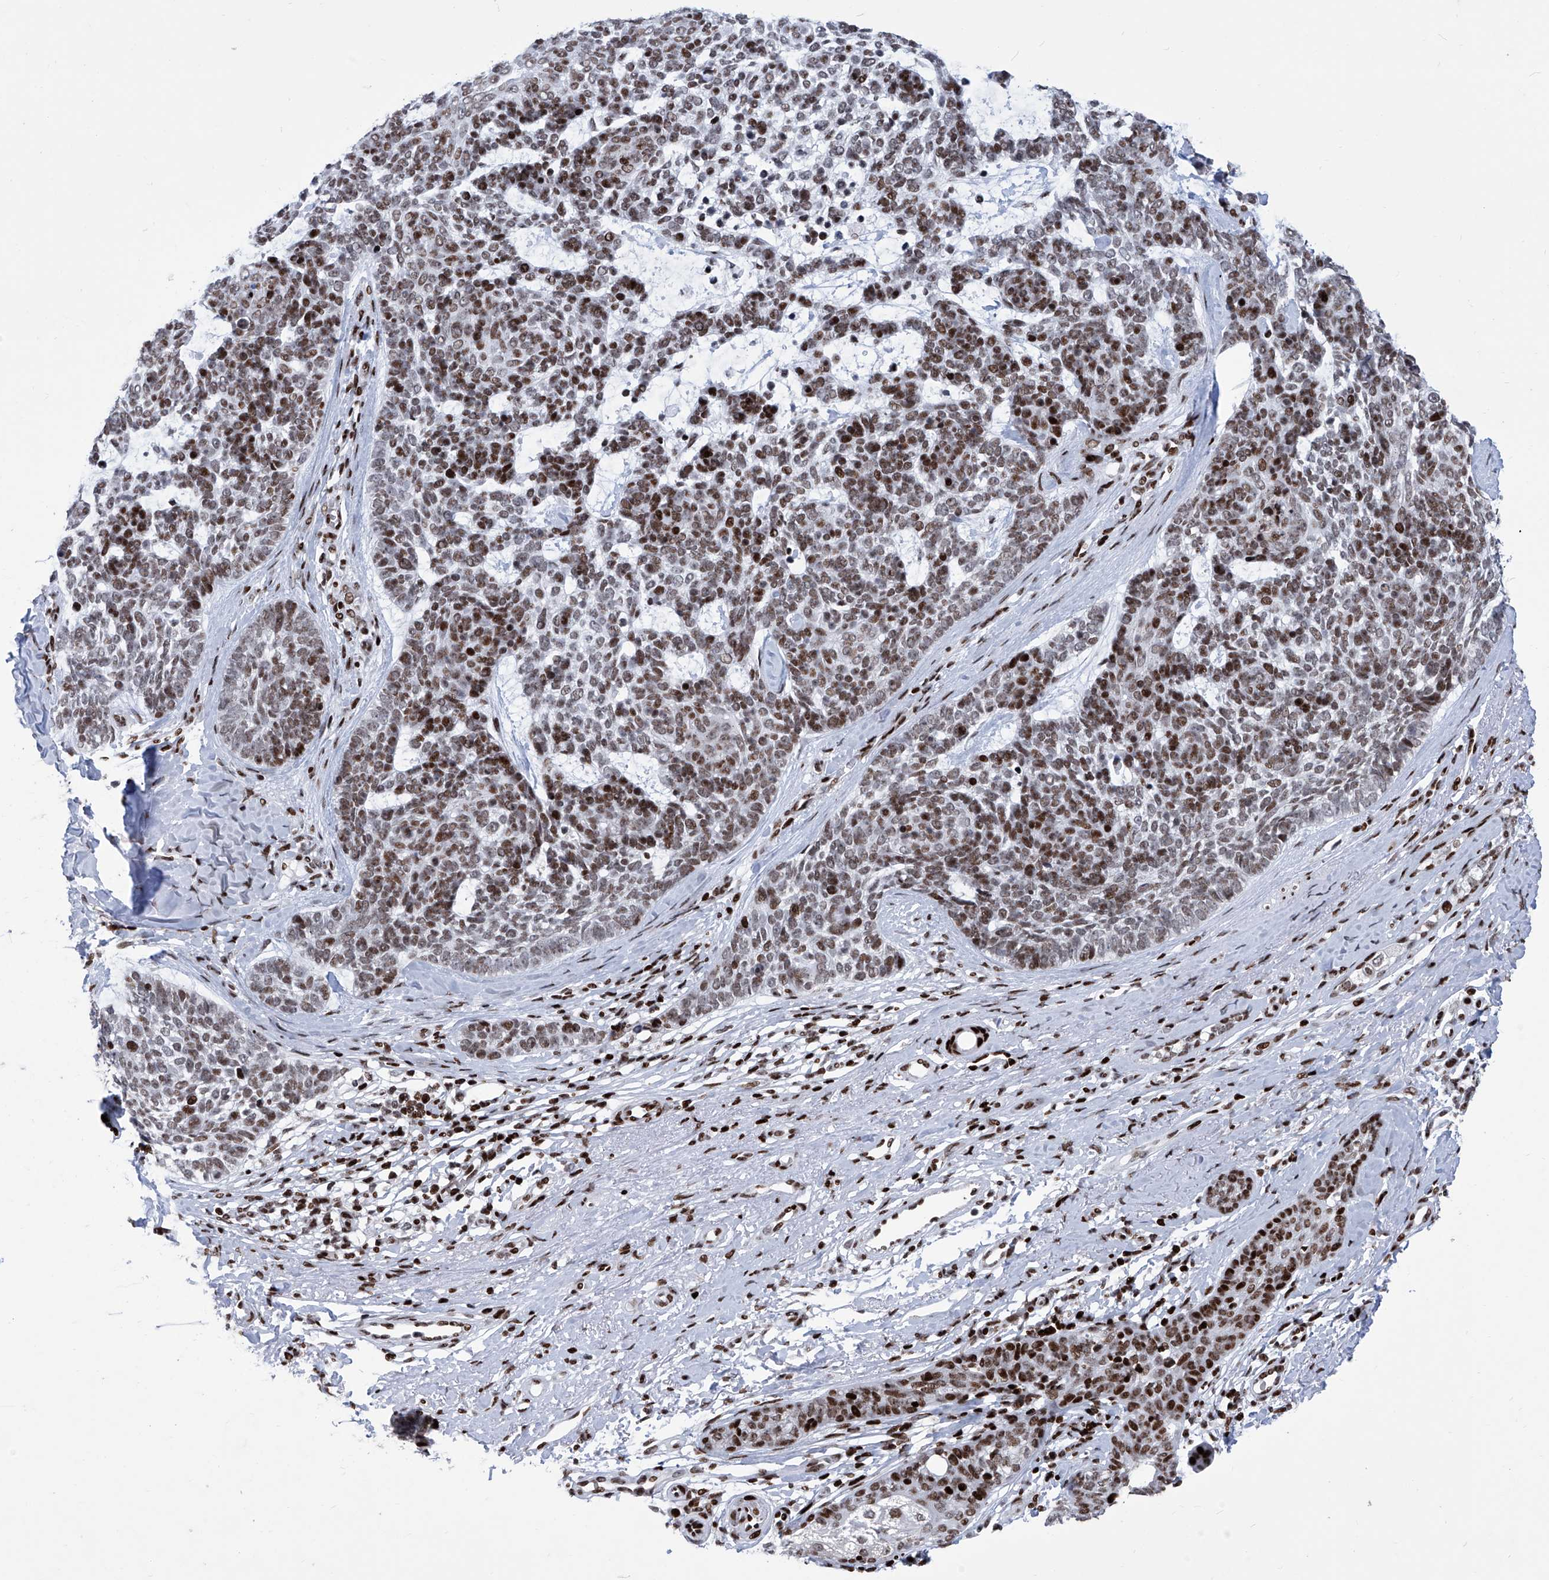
{"staining": {"intensity": "moderate", "quantity": ">75%", "location": "nuclear"}, "tissue": "skin cancer", "cell_type": "Tumor cells", "image_type": "cancer", "snomed": [{"axis": "morphology", "description": "Basal cell carcinoma"}, {"axis": "topography", "description": "Skin"}], "caption": "Skin cancer tissue reveals moderate nuclear expression in approximately >75% of tumor cells, visualized by immunohistochemistry.", "gene": "HEY2", "patient": {"sex": "female", "age": 81}}